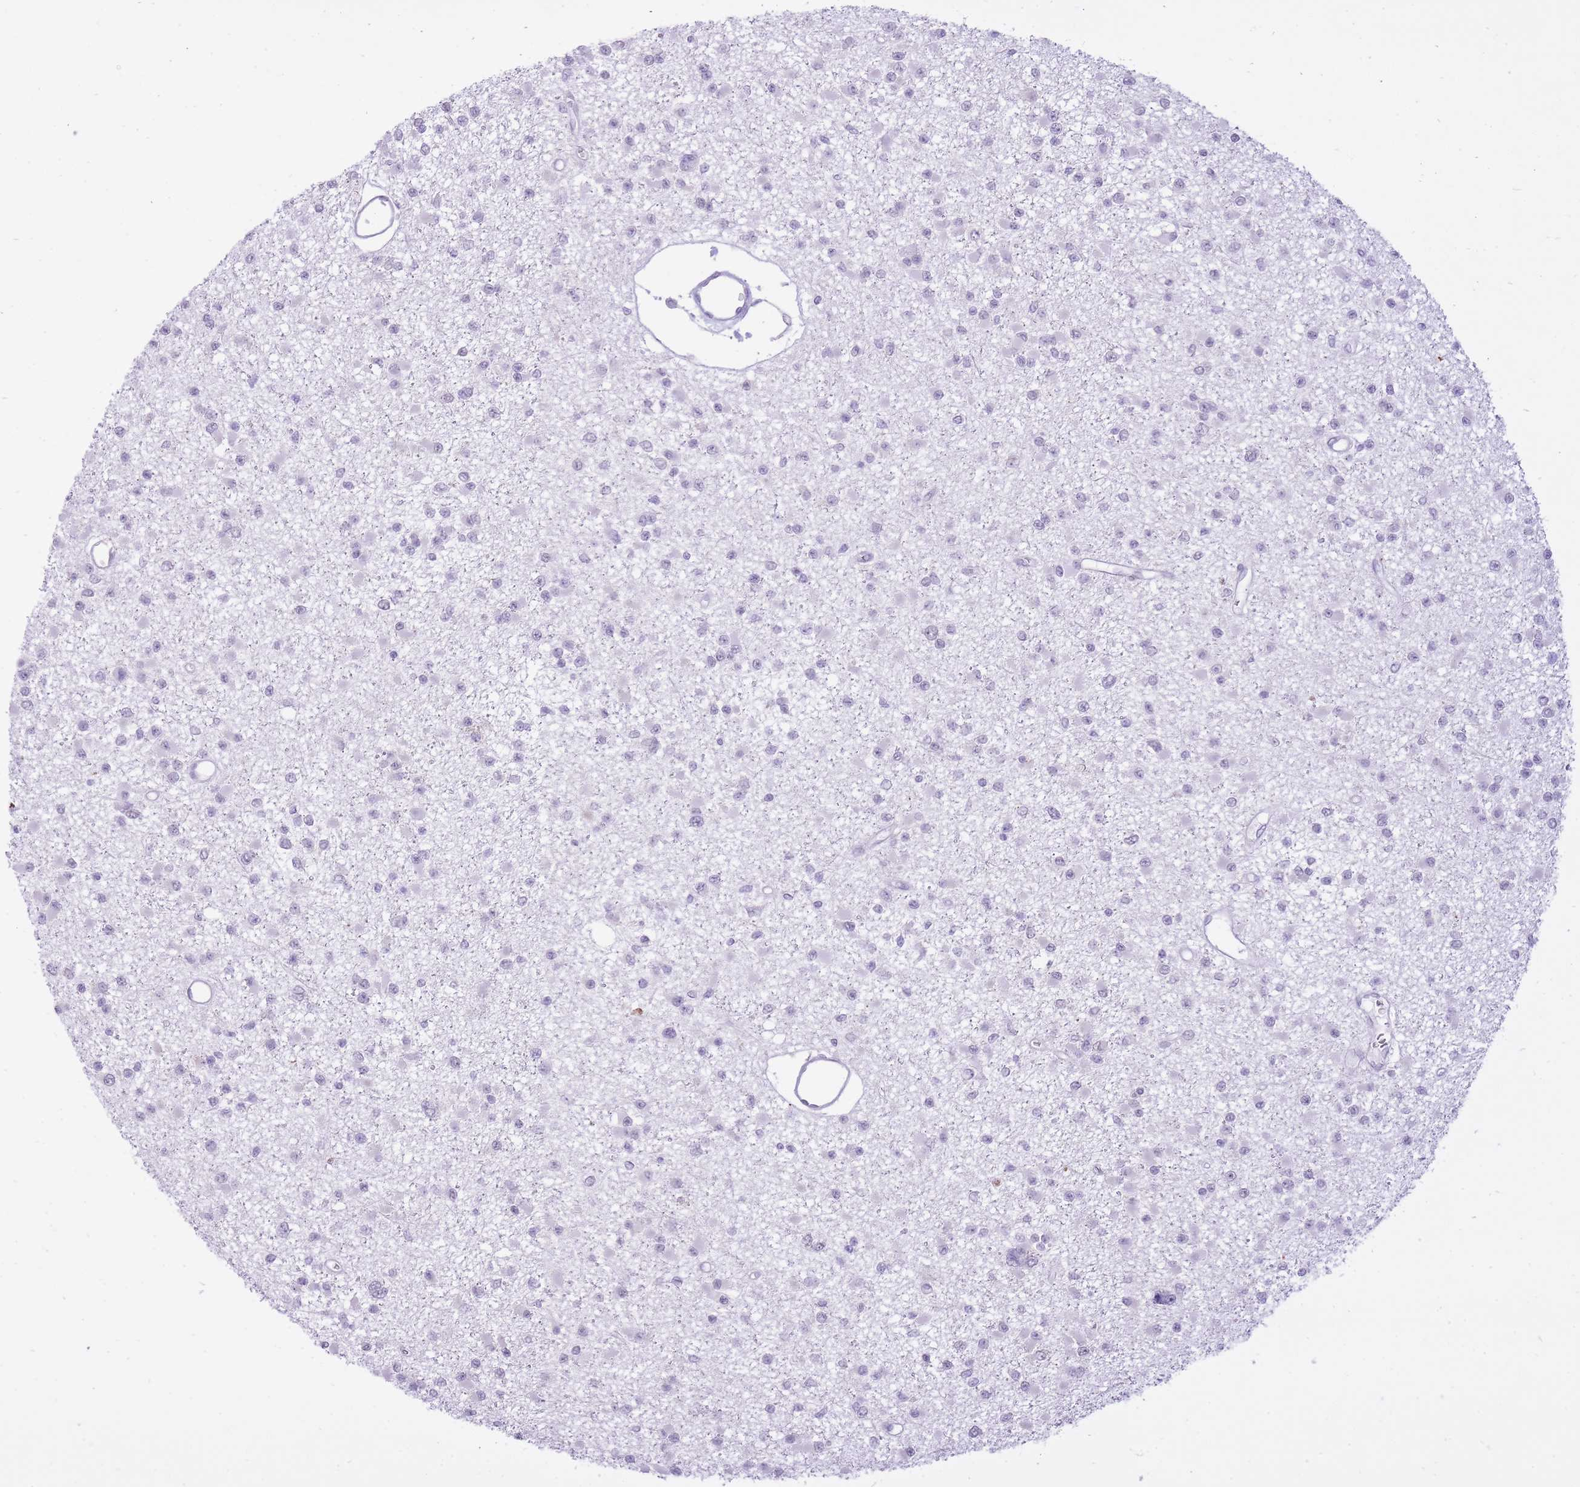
{"staining": {"intensity": "negative", "quantity": "none", "location": "none"}, "tissue": "glioma", "cell_type": "Tumor cells", "image_type": "cancer", "snomed": [{"axis": "morphology", "description": "Glioma, malignant, Low grade"}, {"axis": "topography", "description": "Brain"}], "caption": "Histopathology image shows no significant protein positivity in tumor cells of malignant glioma (low-grade).", "gene": "DENND2D", "patient": {"sex": "female", "age": 22}}